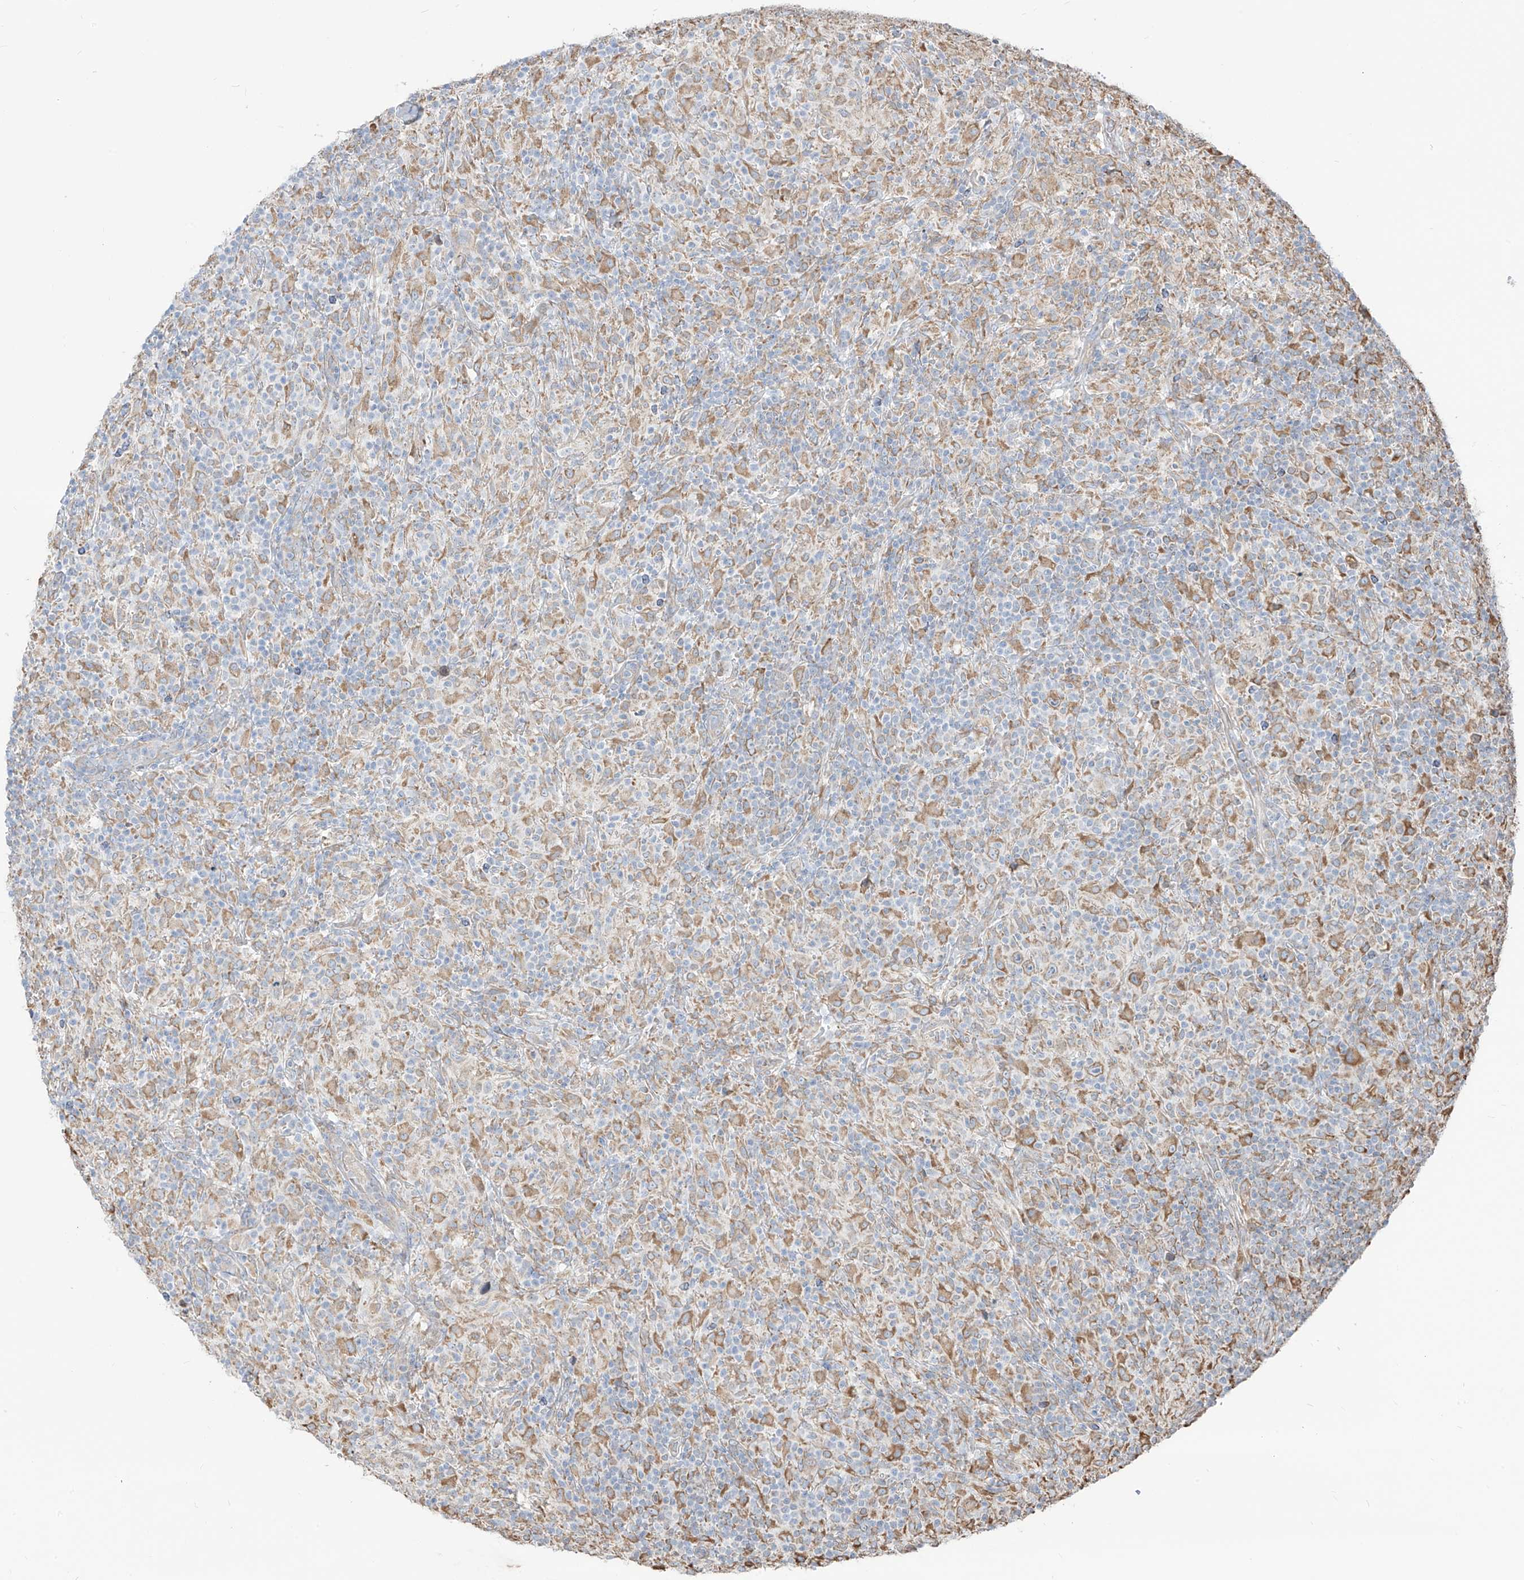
{"staining": {"intensity": "moderate", "quantity": "25%-75%", "location": "cytoplasmic/membranous"}, "tissue": "lymphoma", "cell_type": "Tumor cells", "image_type": "cancer", "snomed": [{"axis": "morphology", "description": "Hodgkin's disease, NOS"}, {"axis": "topography", "description": "Lymph node"}], "caption": "Immunohistochemistry (IHC) photomicrograph of neoplastic tissue: human lymphoma stained using IHC displays medium levels of moderate protein expression localized specifically in the cytoplasmic/membranous of tumor cells, appearing as a cytoplasmic/membranous brown color.", "gene": "PDIA6", "patient": {"sex": "male", "age": 70}}